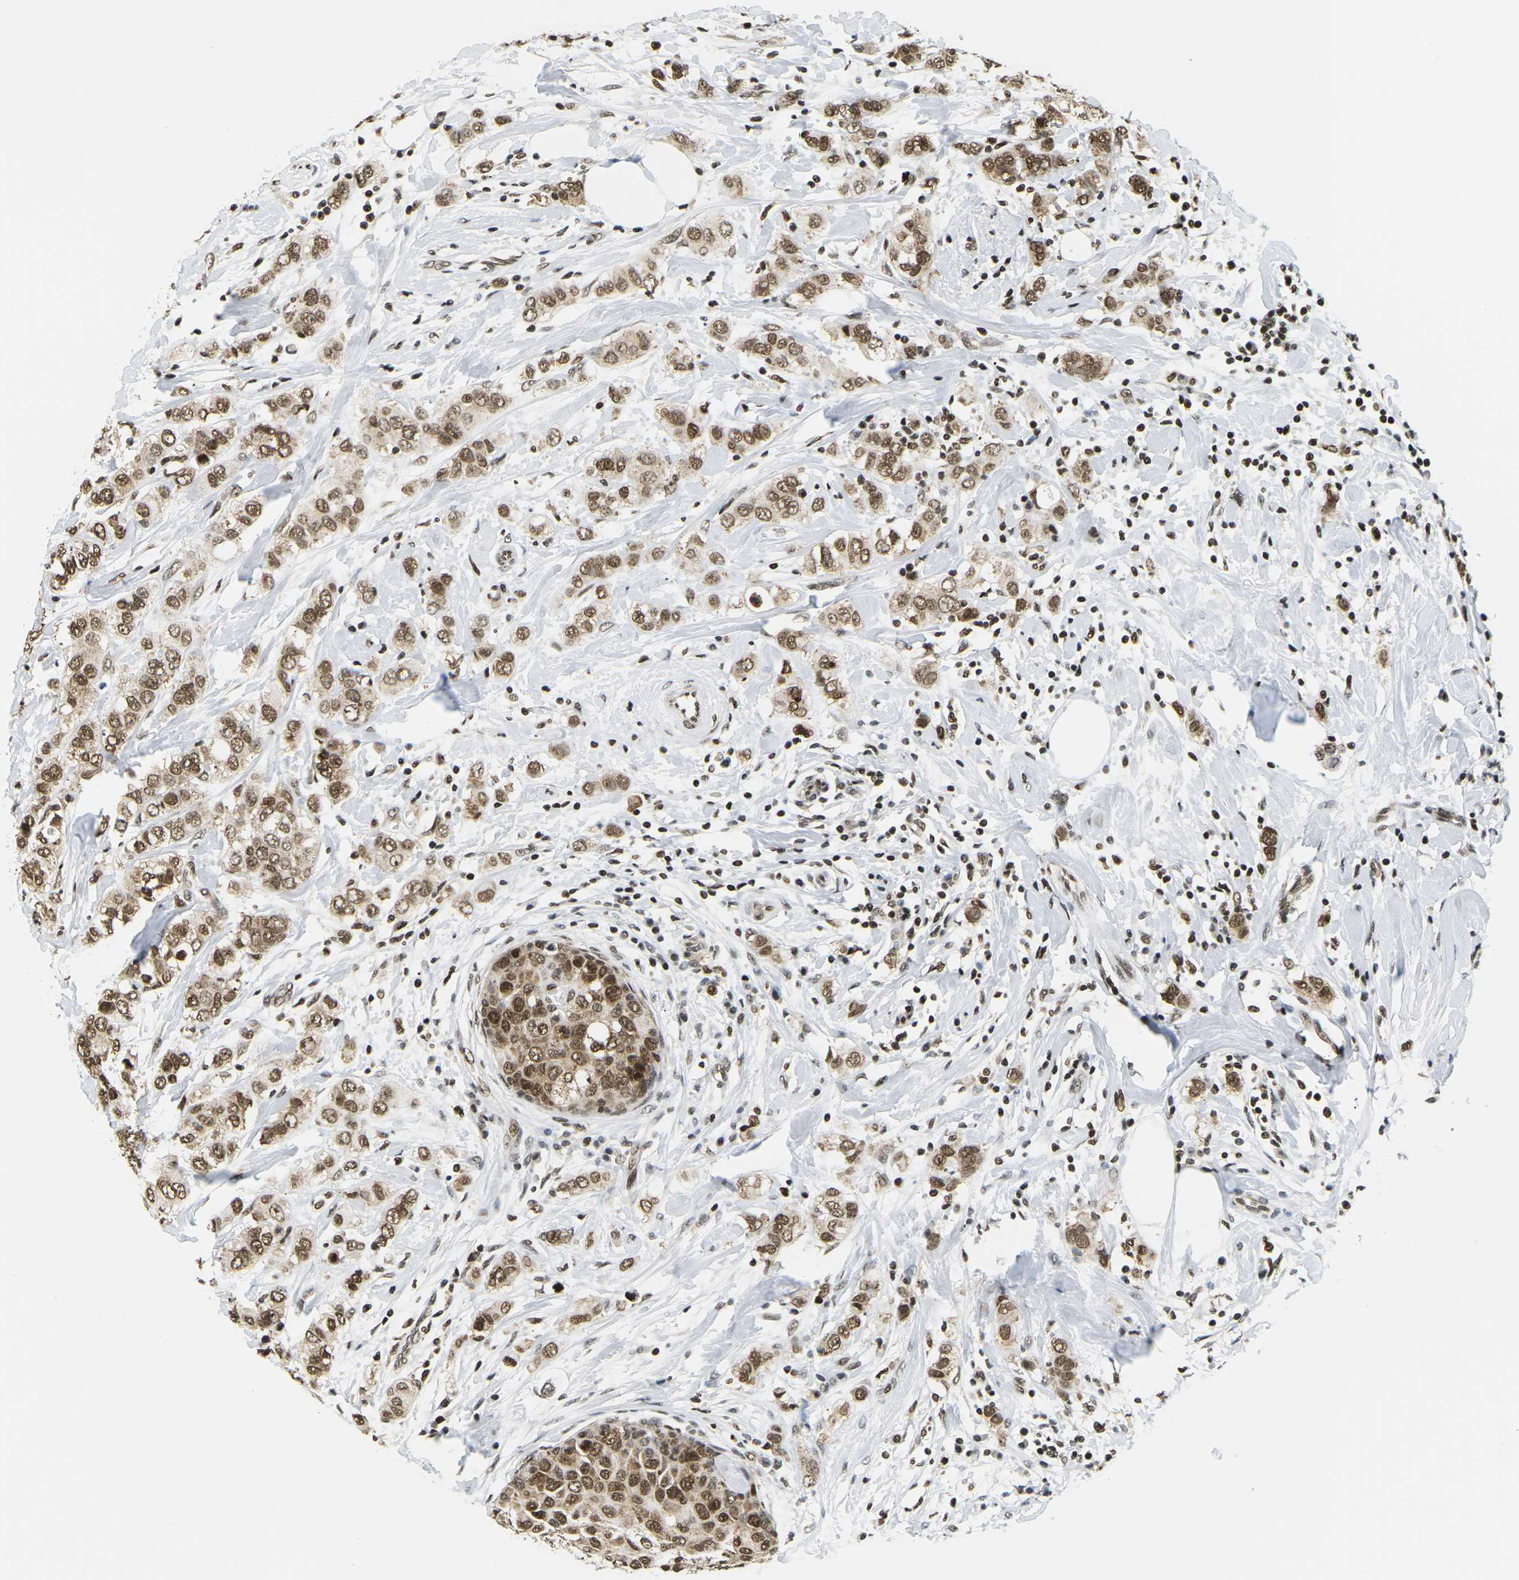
{"staining": {"intensity": "strong", "quantity": ">75%", "location": "cytoplasmic/membranous,nuclear"}, "tissue": "breast cancer", "cell_type": "Tumor cells", "image_type": "cancer", "snomed": [{"axis": "morphology", "description": "Duct carcinoma"}, {"axis": "topography", "description": "Breast"}], "caption": "This micrograph exhibits breast cancer (intraductal carcinoma) stained with immunohistochemistry to label a protein in brown. The cytoplasmic/membranous and nuclear of tumor cells show strong positivity for the protein. Nuclei are counter-stained blue.", "gene": "CELF1", "patient": {"sex": "female", "age": 50}}